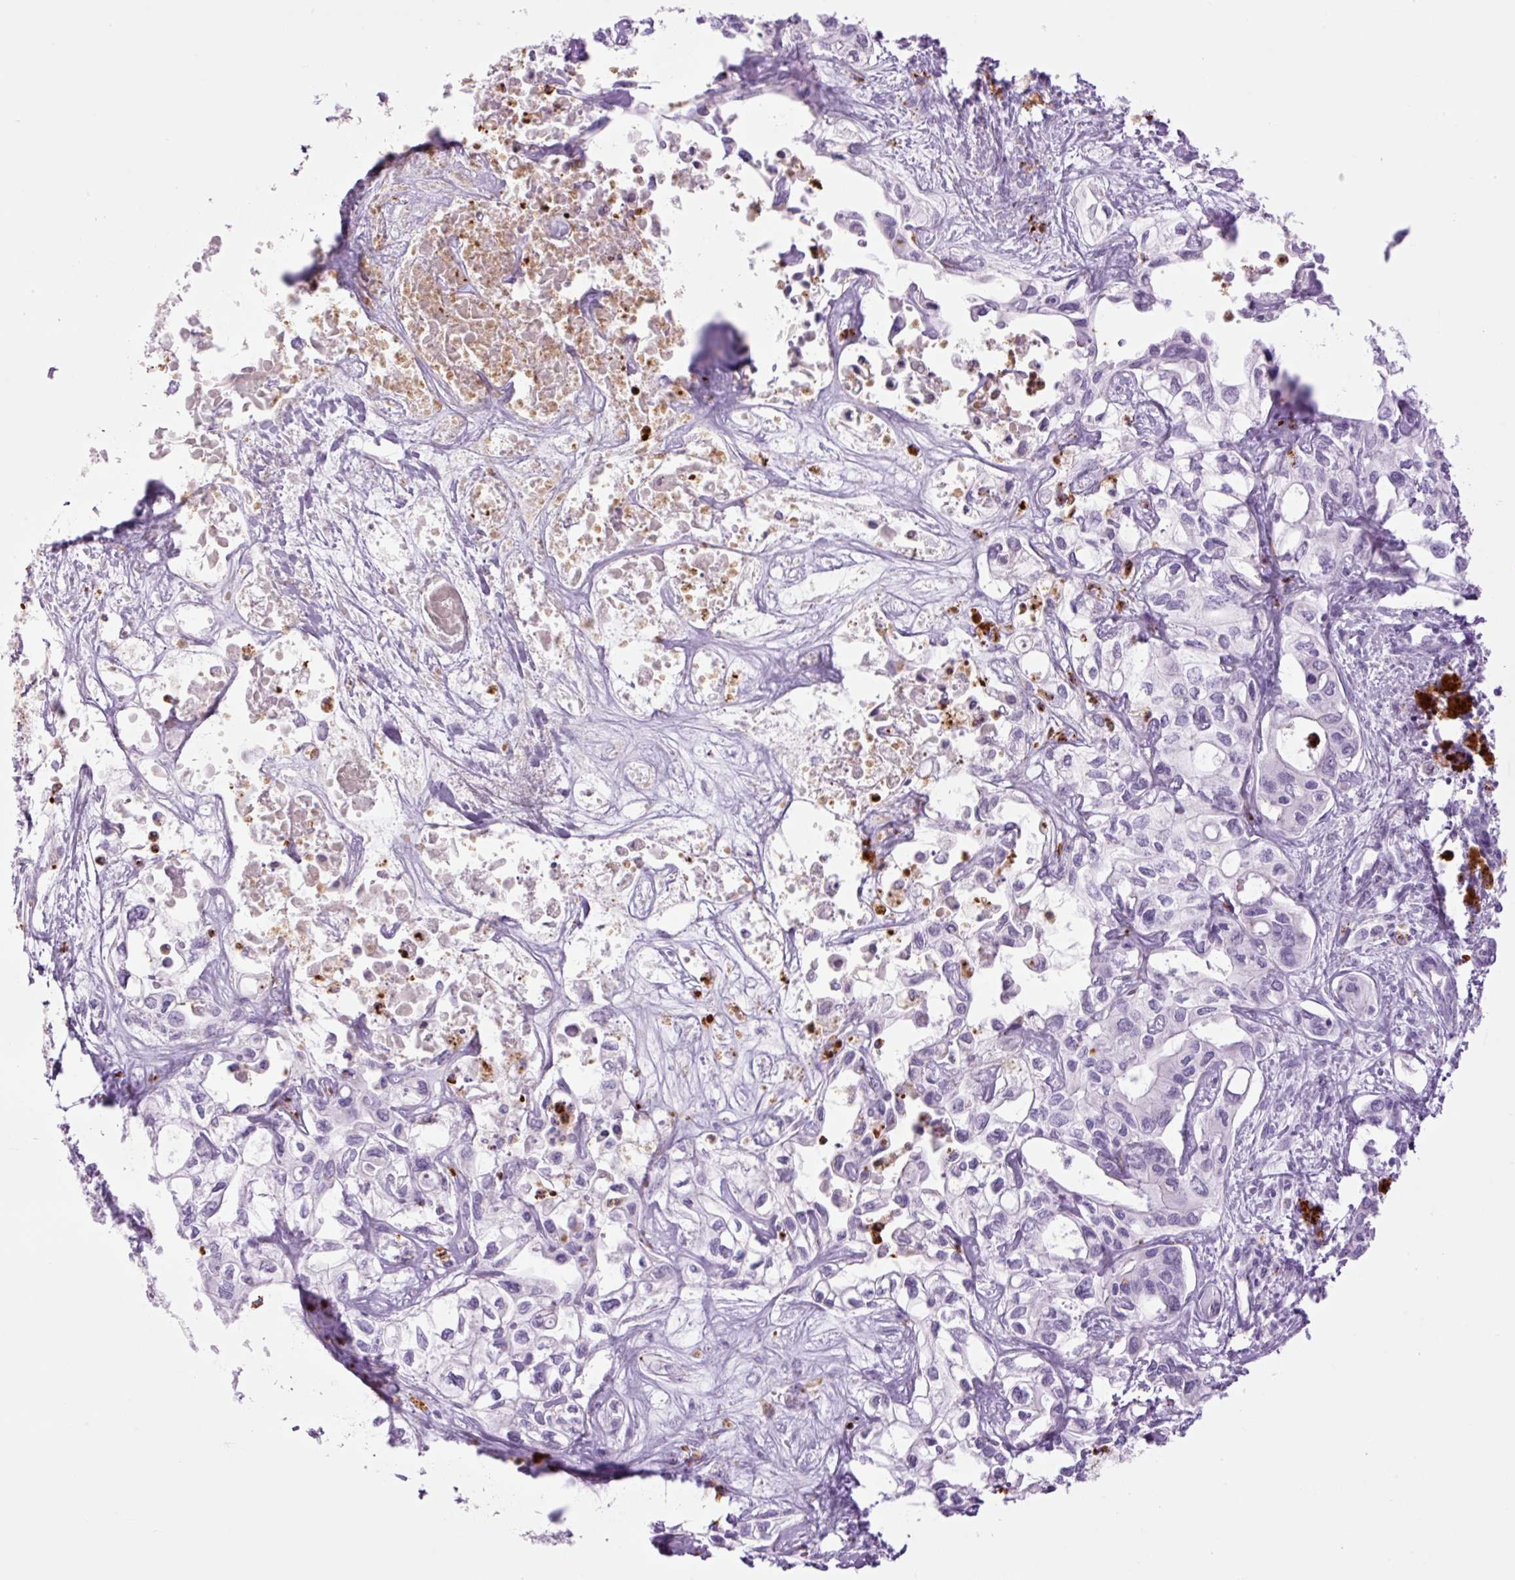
{"staining": {"intensity": "negative", "quantity": "none", "location": "none"}, "tissue": "liver cancer", "cell_type": "Tumor cells", "image_type": "cancer", "snomed": [{"axis": "morphology", "description": "Cholangiocarcinoma"}, {"axis": "topography", "description": "Liver"}], "caption": "High power microscopy histopathology image of an IHC micrograph of liver cholangiocarcinoma, revealing no significant positivity in tumor cells.", "gene": "LYZ", "patient": {"sex": "female", "age": 64}}